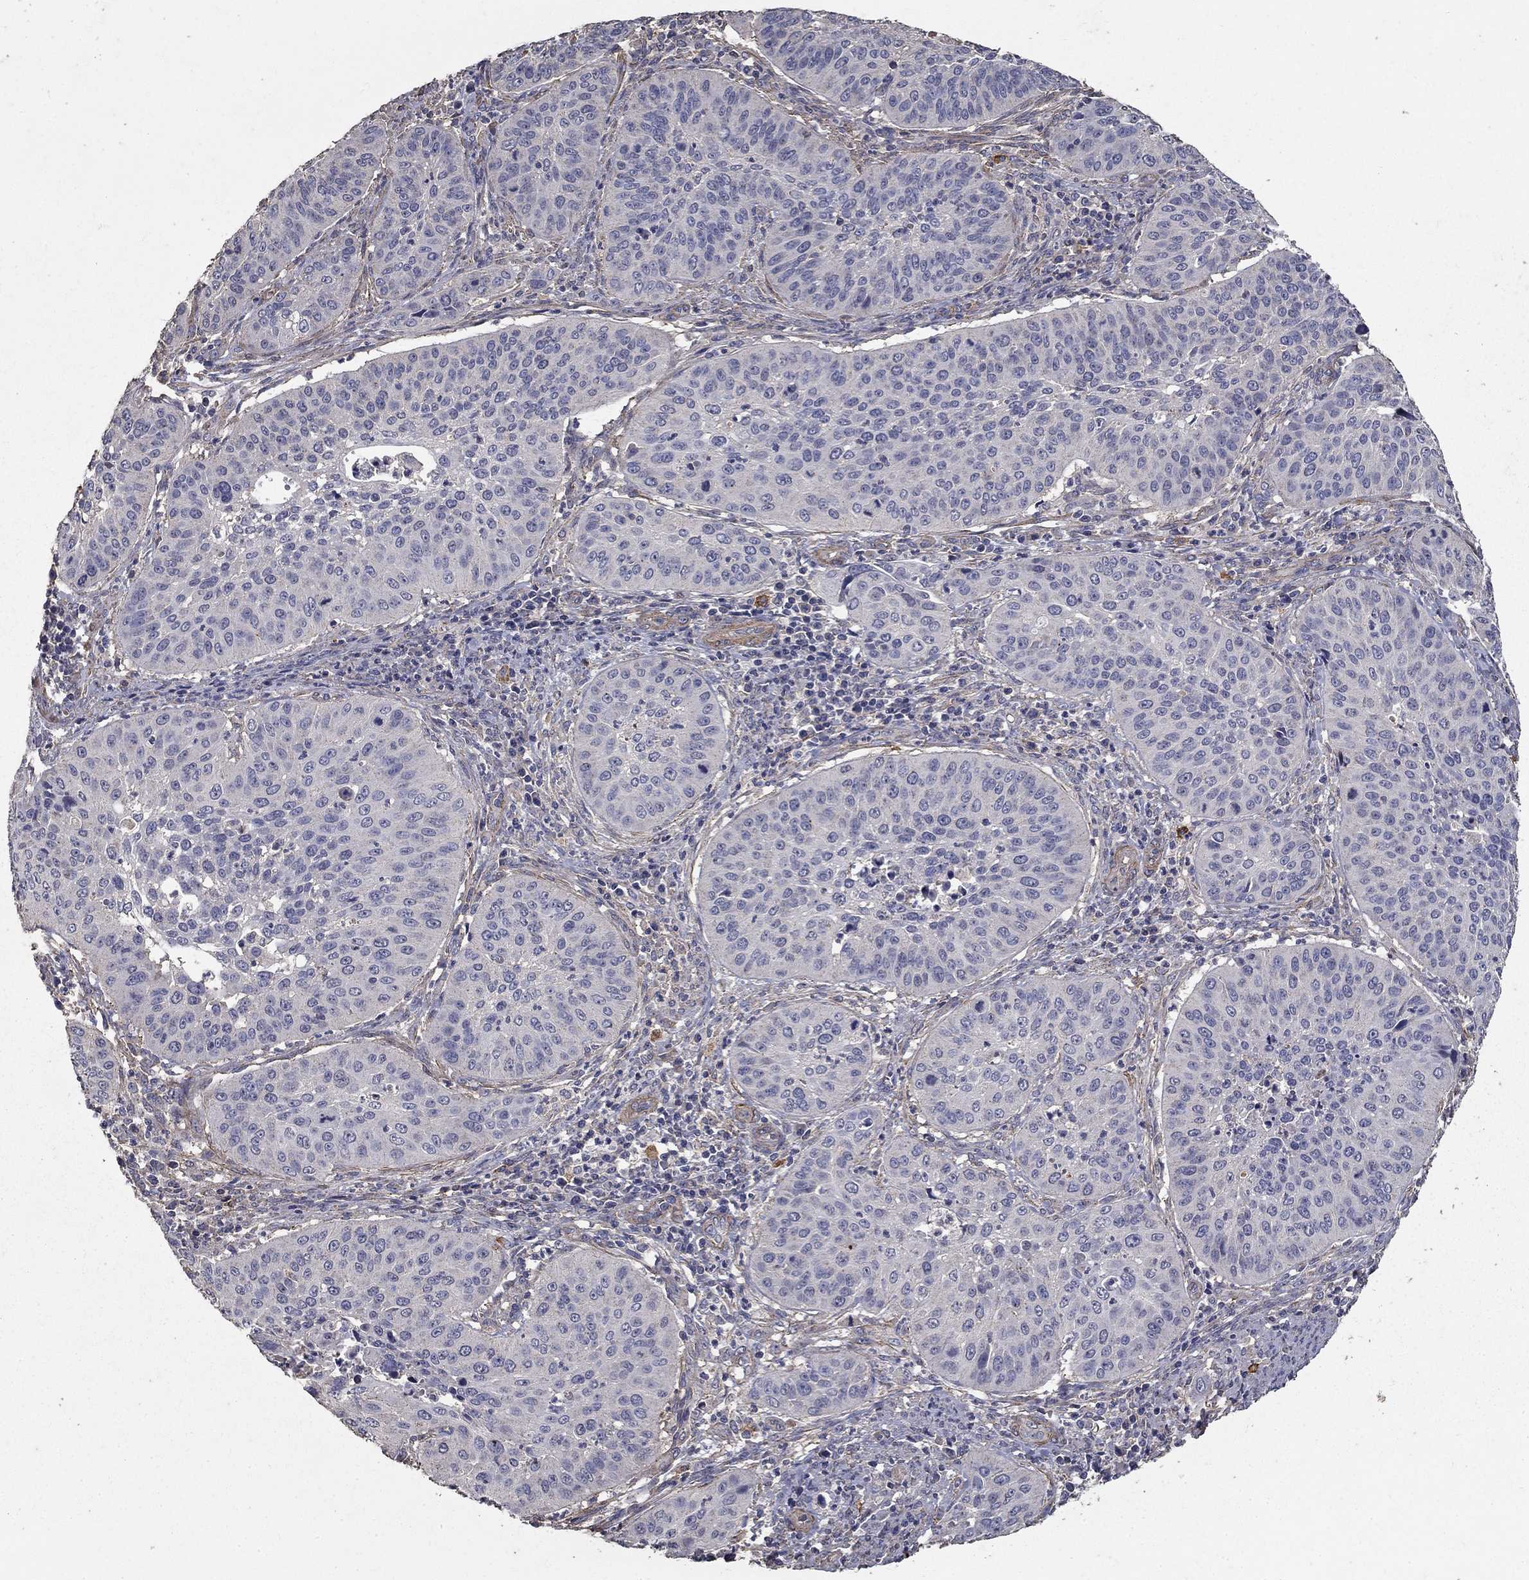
{"staining": {"intensity": "negative", "quantity": "none", "location": "none"}, "tissue": "cervical cancer", "cell_type": "Tumor cells", "image_type": "cancer", "snomed": [{"axis": "morphology", "description": "Normal tissue, NOS"}, {"axis": "morphology", "description": "Squamous cell carcinoma, NOS"}, {"axis": "topography", "description": "Cervix"}], "caption": "A high-resolution histopathology image shows immunohistochemistry staining of cervical cancer (squamous cell carcinoma), which exhibits no significant expression in tumor cells.", "gene": "MPP2", "patient": {"sex": "female", "age": 39}}